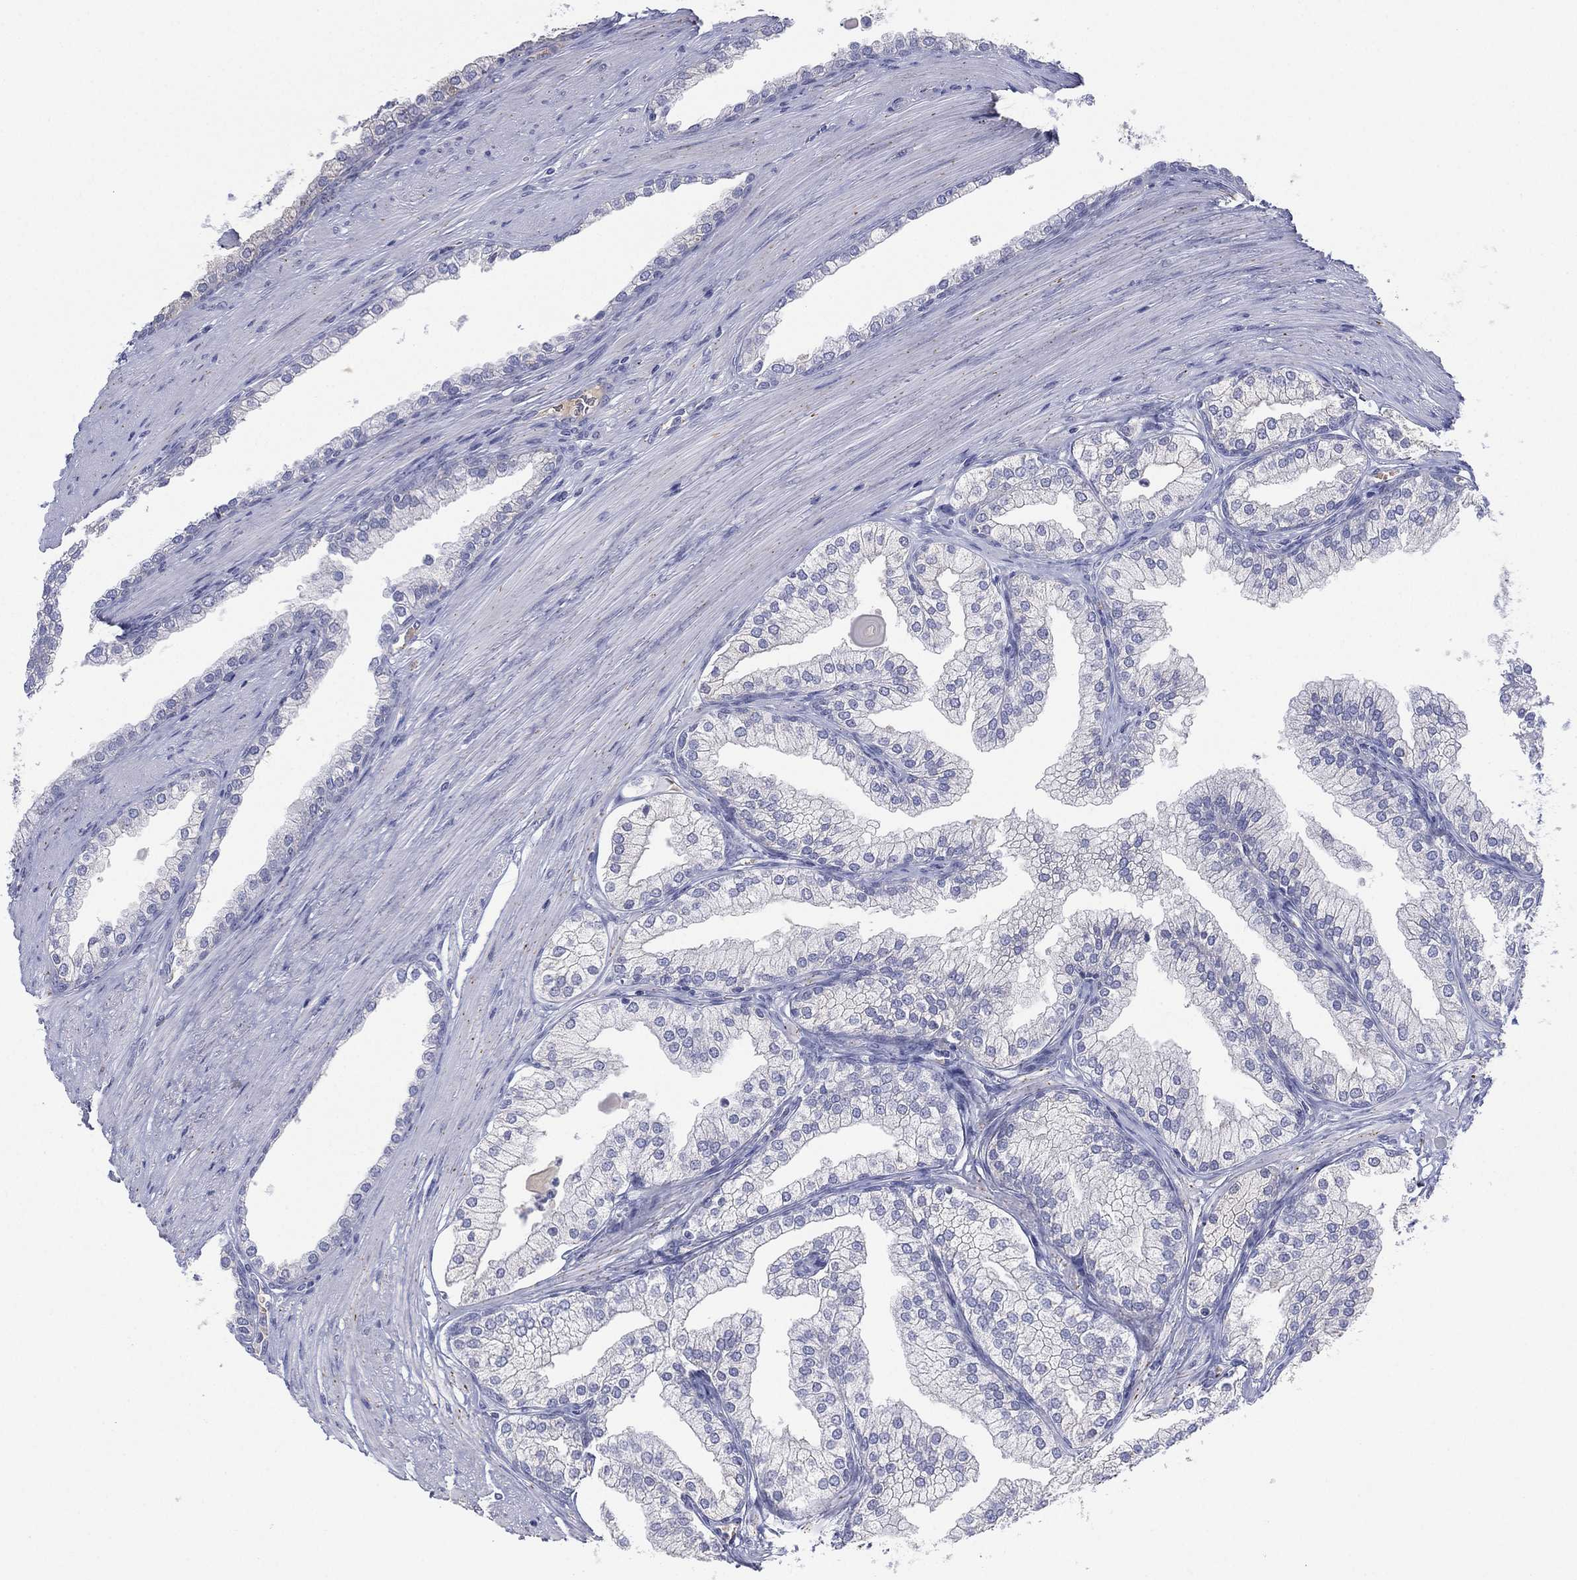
{"staining": {"intensity": "negative", "quantity": "none", "location": "none"}, "tissue": "prostate cancer", "cell_type": "Tumor cells", "image_type": "cancer", "snomed": [{"axis": "morphology", "description": "Adenocarcinoma, NOS"}, {"axis": "topography", "description": "Prostate"}], "caption": "There is no significant staining in tumor cells of adenocarcinoma (prostate).", "gene": "CYP2D6", "patient": {"sex": "male", "age": 67}}